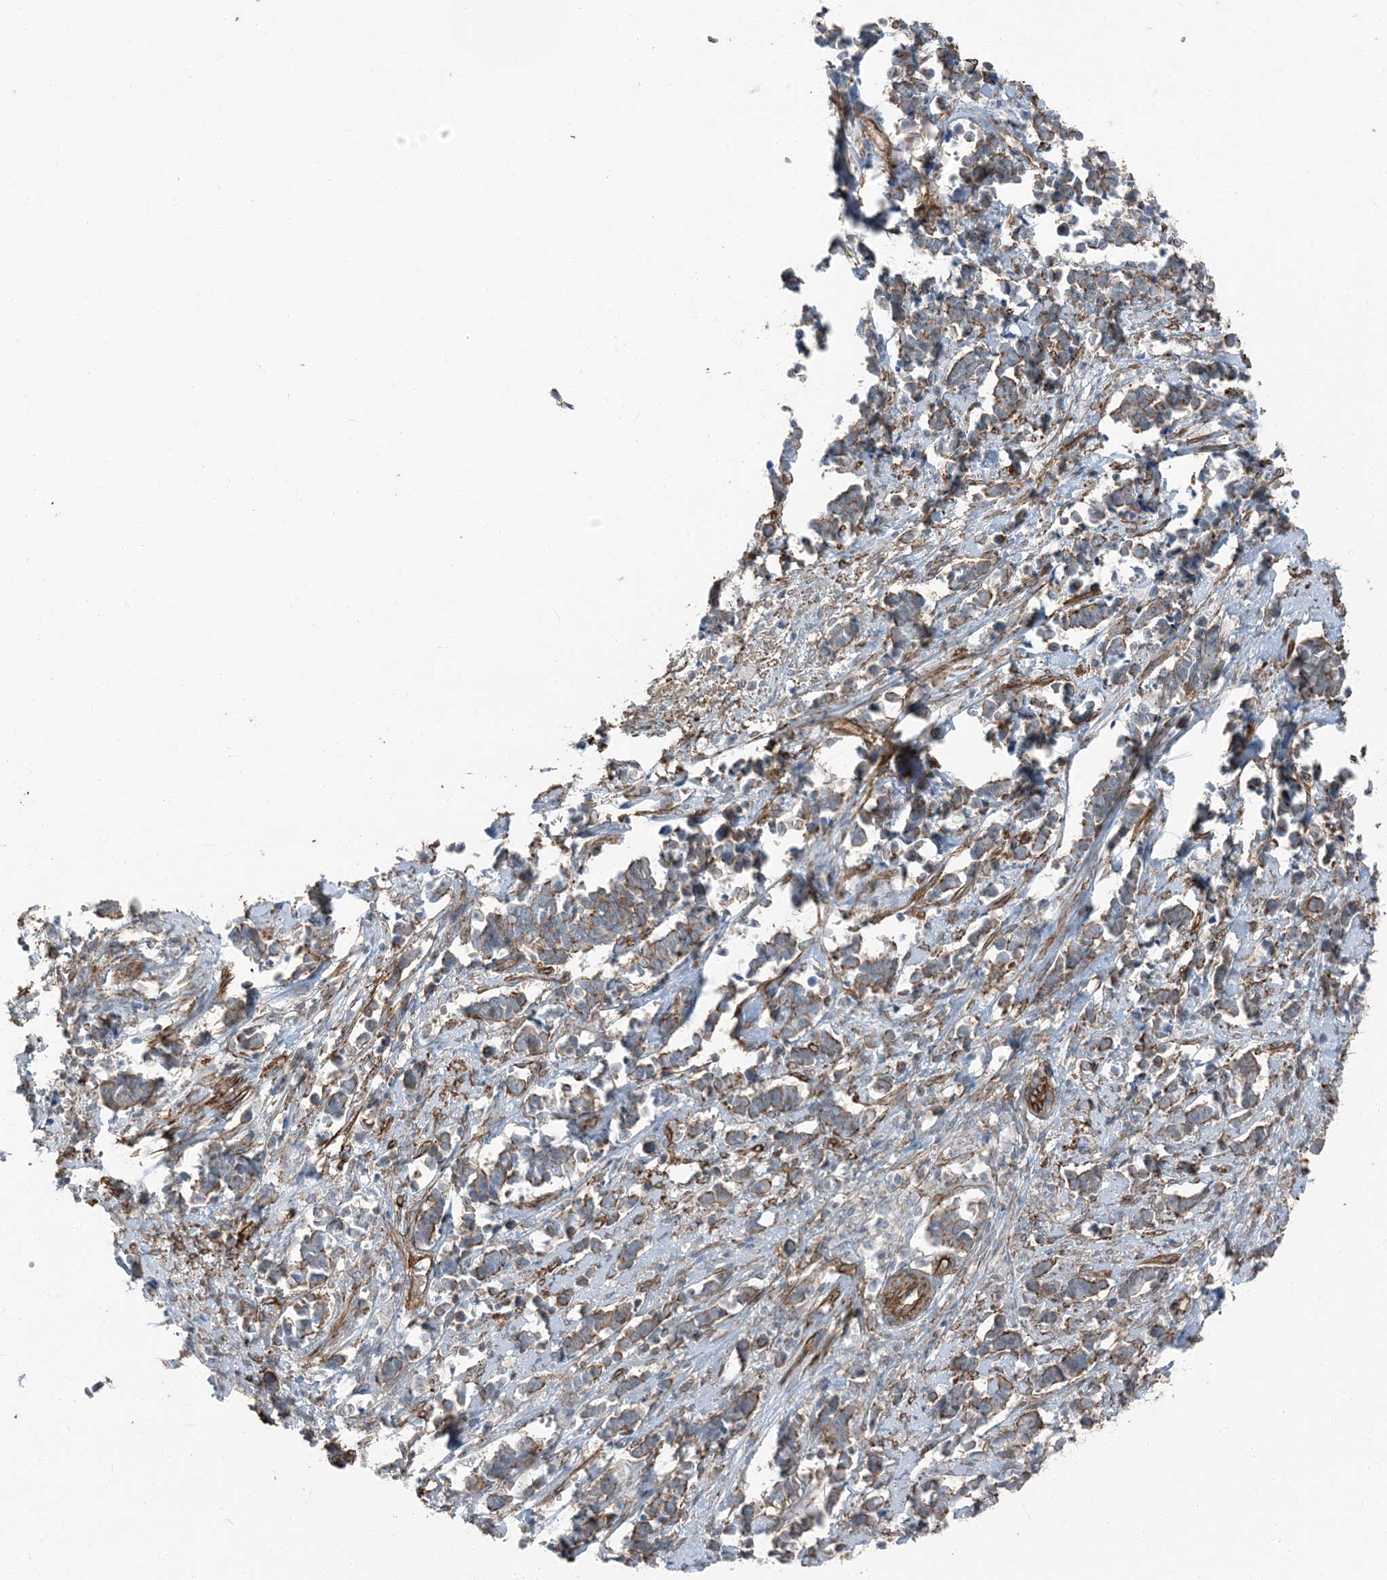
{"staining": {"intensity": "moderate", "quantity": ">75%", "location": "cytoplasmic/membranous"}, "tissue": "cervical cancer", "cell_type": "Tumor cells", "image_type": "cancer", "snomed": [{"axis": "morphology", "description": "Normal tissue, NOS"}, {"axis": "morphology", "description": "Squamous cell carcinoma, NOS"}, {"axis": "topography", "description": "Cervix"}], "caption": "High-power microscopy captured an immunohistochemistry photomicrograph of cervical cancer, revealing moderate cytoplasmic/membranous staining in approximately >75% of tumor cells.", "gene": "ZFP90", "patient": {"sex": "female", "age": 35}}